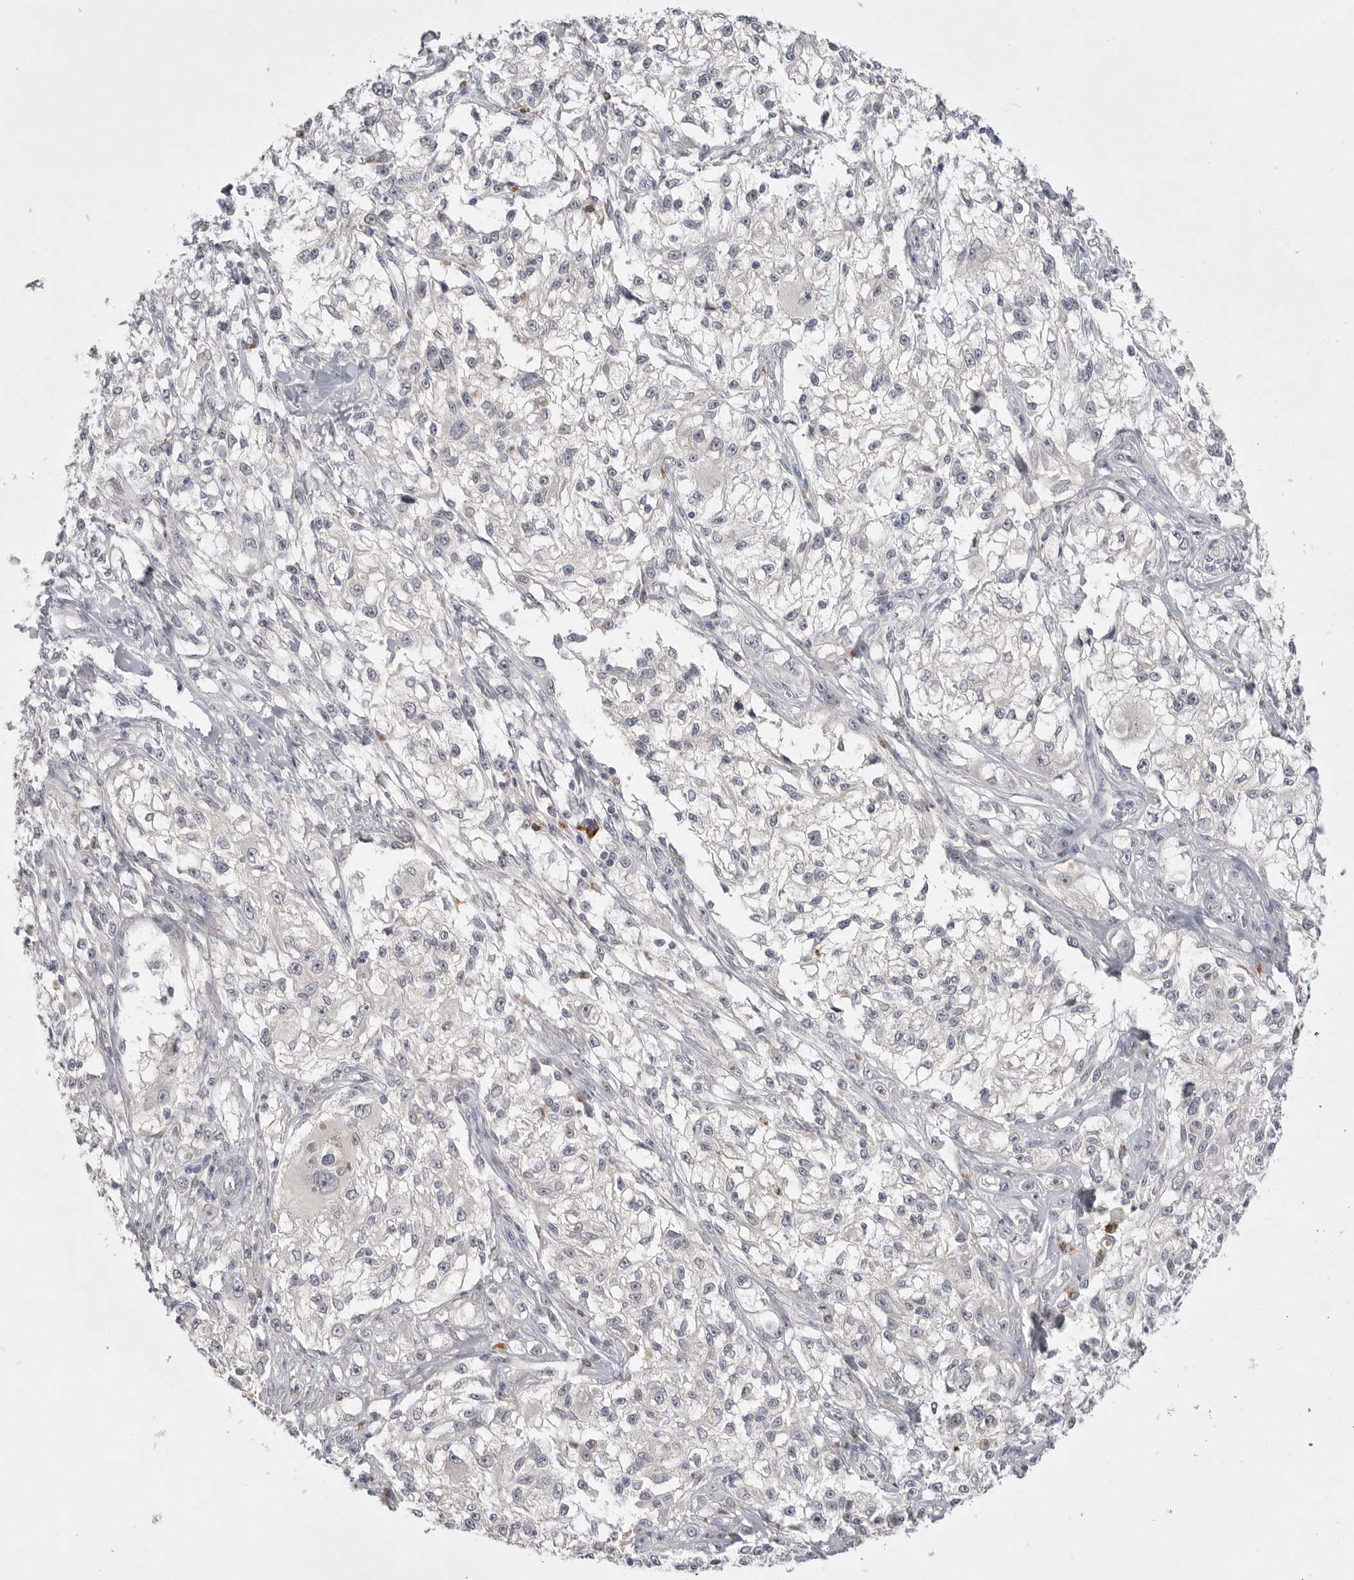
{"staining": {"intensity": "negative", "quantity": "none", "location": "none"}, "tissue": "melanoma", "cell_type": "Tumor cells", "image_type": "cancer", "snomed": [{"axis": "morphology", "description": "Malignant melanoma, NOS"}, {"axis": "topography", "description": "Skin of head"}], "caption": "A high-resolution image shows immunohistochemistry staining of melanoma, which displays no significant positivity in tumor cells.", "gene": "ITGAD", "patient": {"sex": "male", "age": 83}}